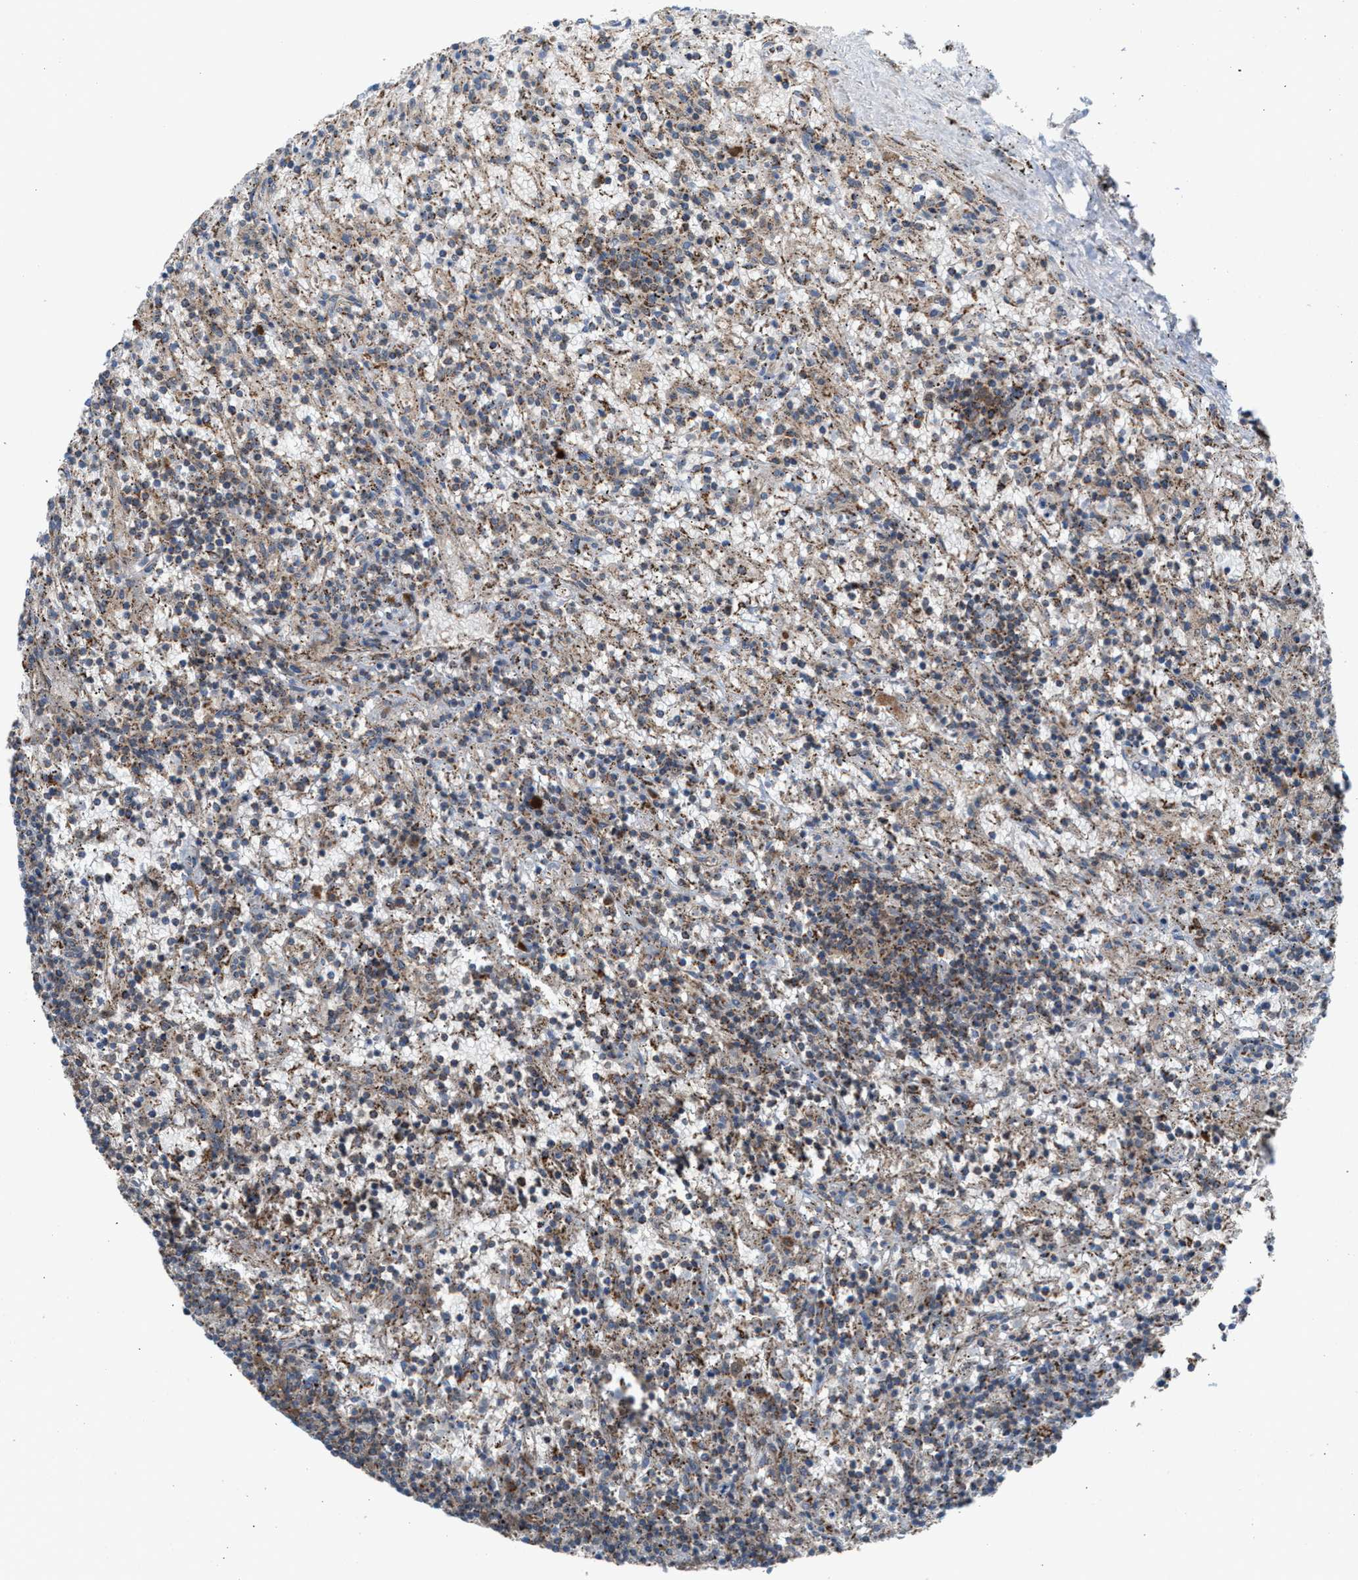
{"staining": {"intensity": "moderate", "quantity": ">75%", "location": "cytoplasmic/membranous"}, "tissue": "lymphoma", "cell_type": "Tumor cells", "image_type": "cancer", "snomed": [{"axis": "morphology", "description": "Malignant lymphoma, non-Hodgkin's type, Low grade"}, {"axis": "topography", "description": "Spleen"}], "caption": "This is a micrograph of immunohistochemistry (IHC) staining of lymphoma, which shows moderate positivity in the cytoplasmic/membranous of tumor cells.", "gene": "PMPCA", "patient": {"sex": "male", "age": 76}}